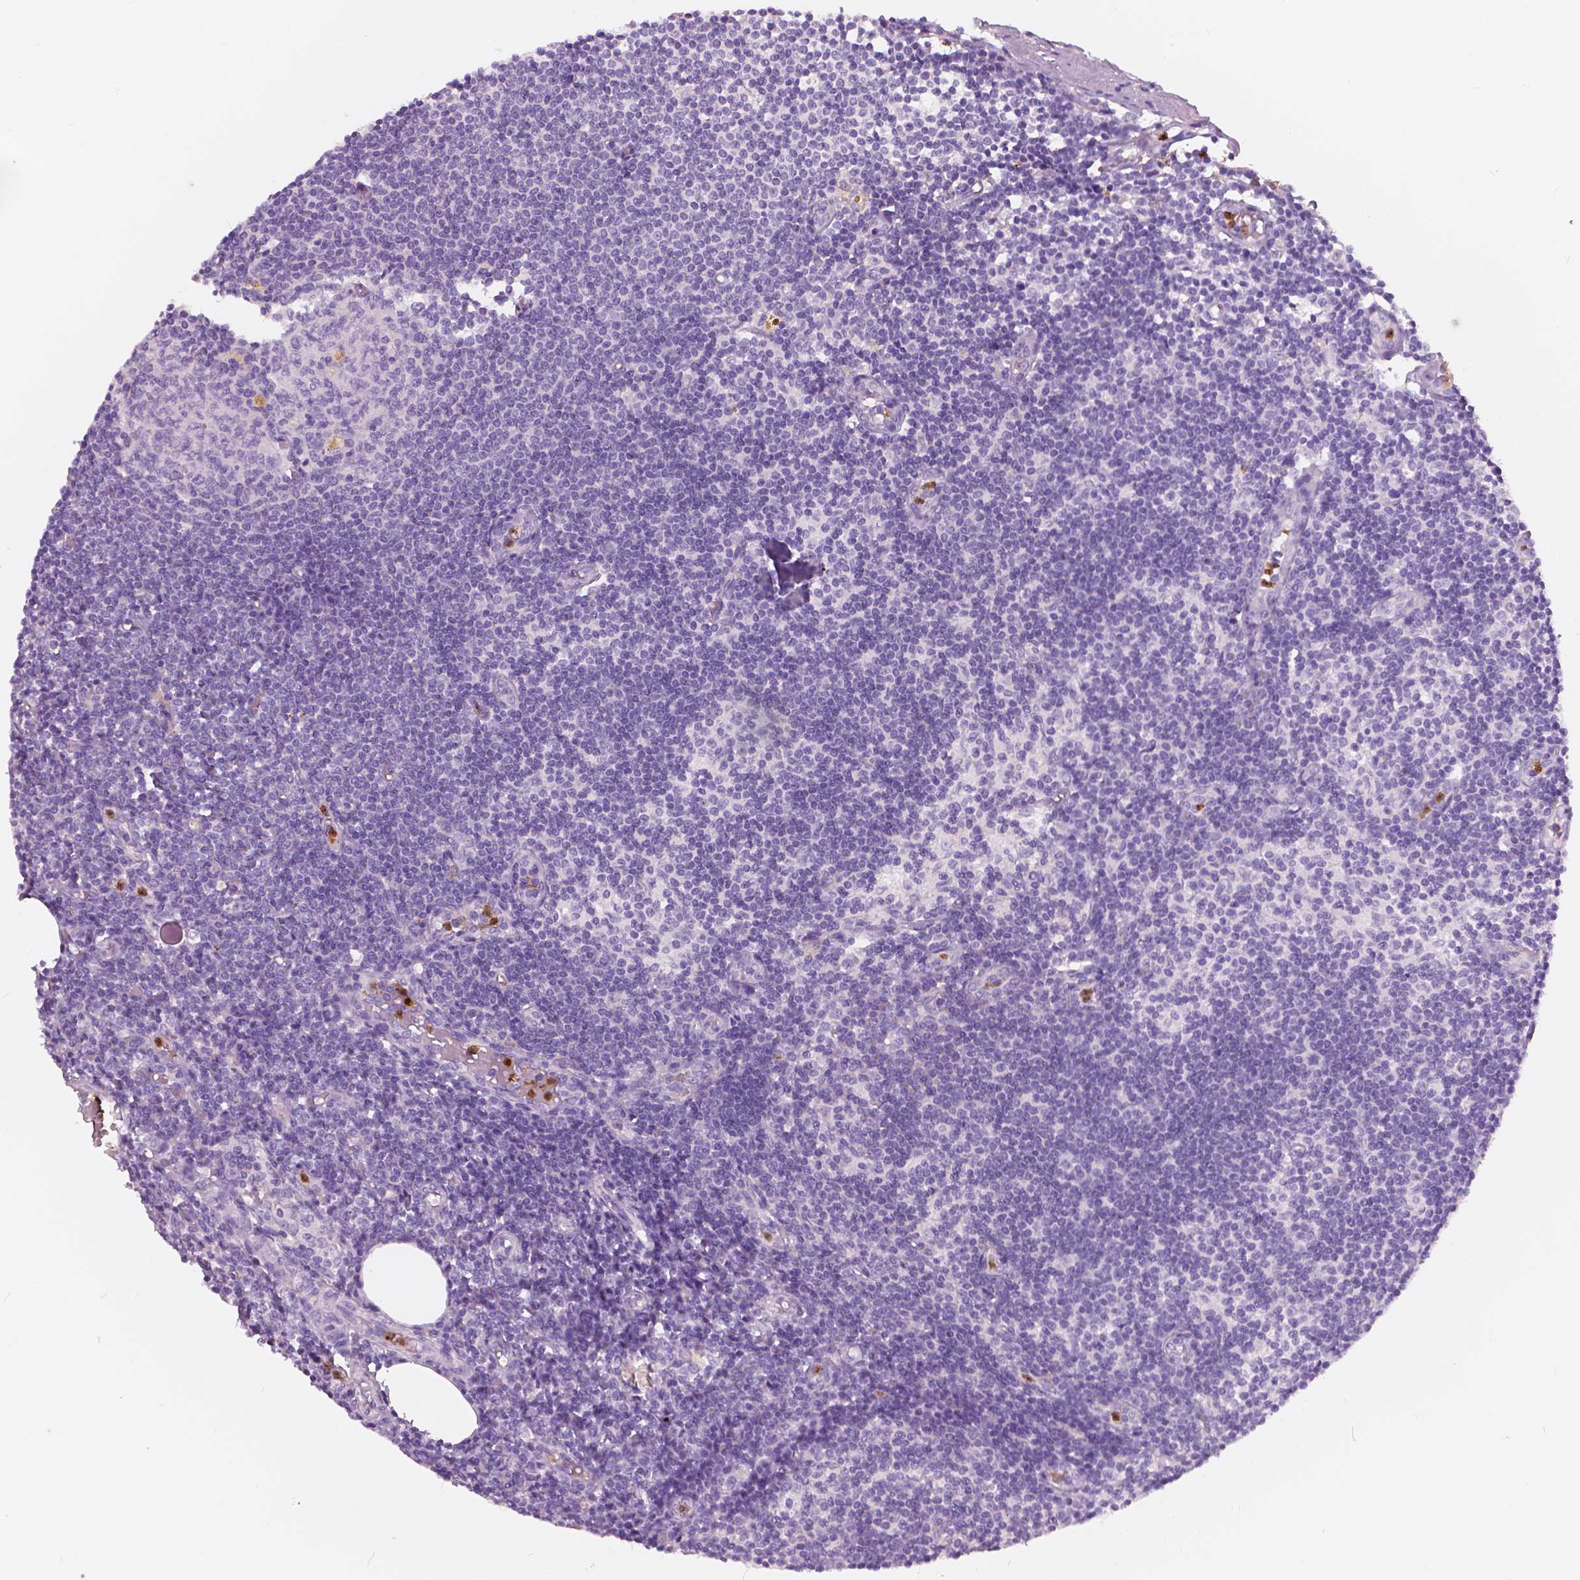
{"staining": {"intensity": "negative", "quantity": "none", "location": "none"}, "tissue": "lymph node", "cell_type": "Germinal center cells", "image_type": "normal", "snomed": [{"axis": "morphology", "description": "Normal tissue, NOS"}, {"axis": "topography", "description": "Lymph node"}], "caption": "A histopathology image of human lymph node is negative for staining in germinal center cells. (Brightfield microscopy of DAB (3,3'-diaminobenzidine) immunohistochemistry (IHC) at high magnification).", "gene": "CXCR2", "patient": {"sex": "female", "age": 69}}